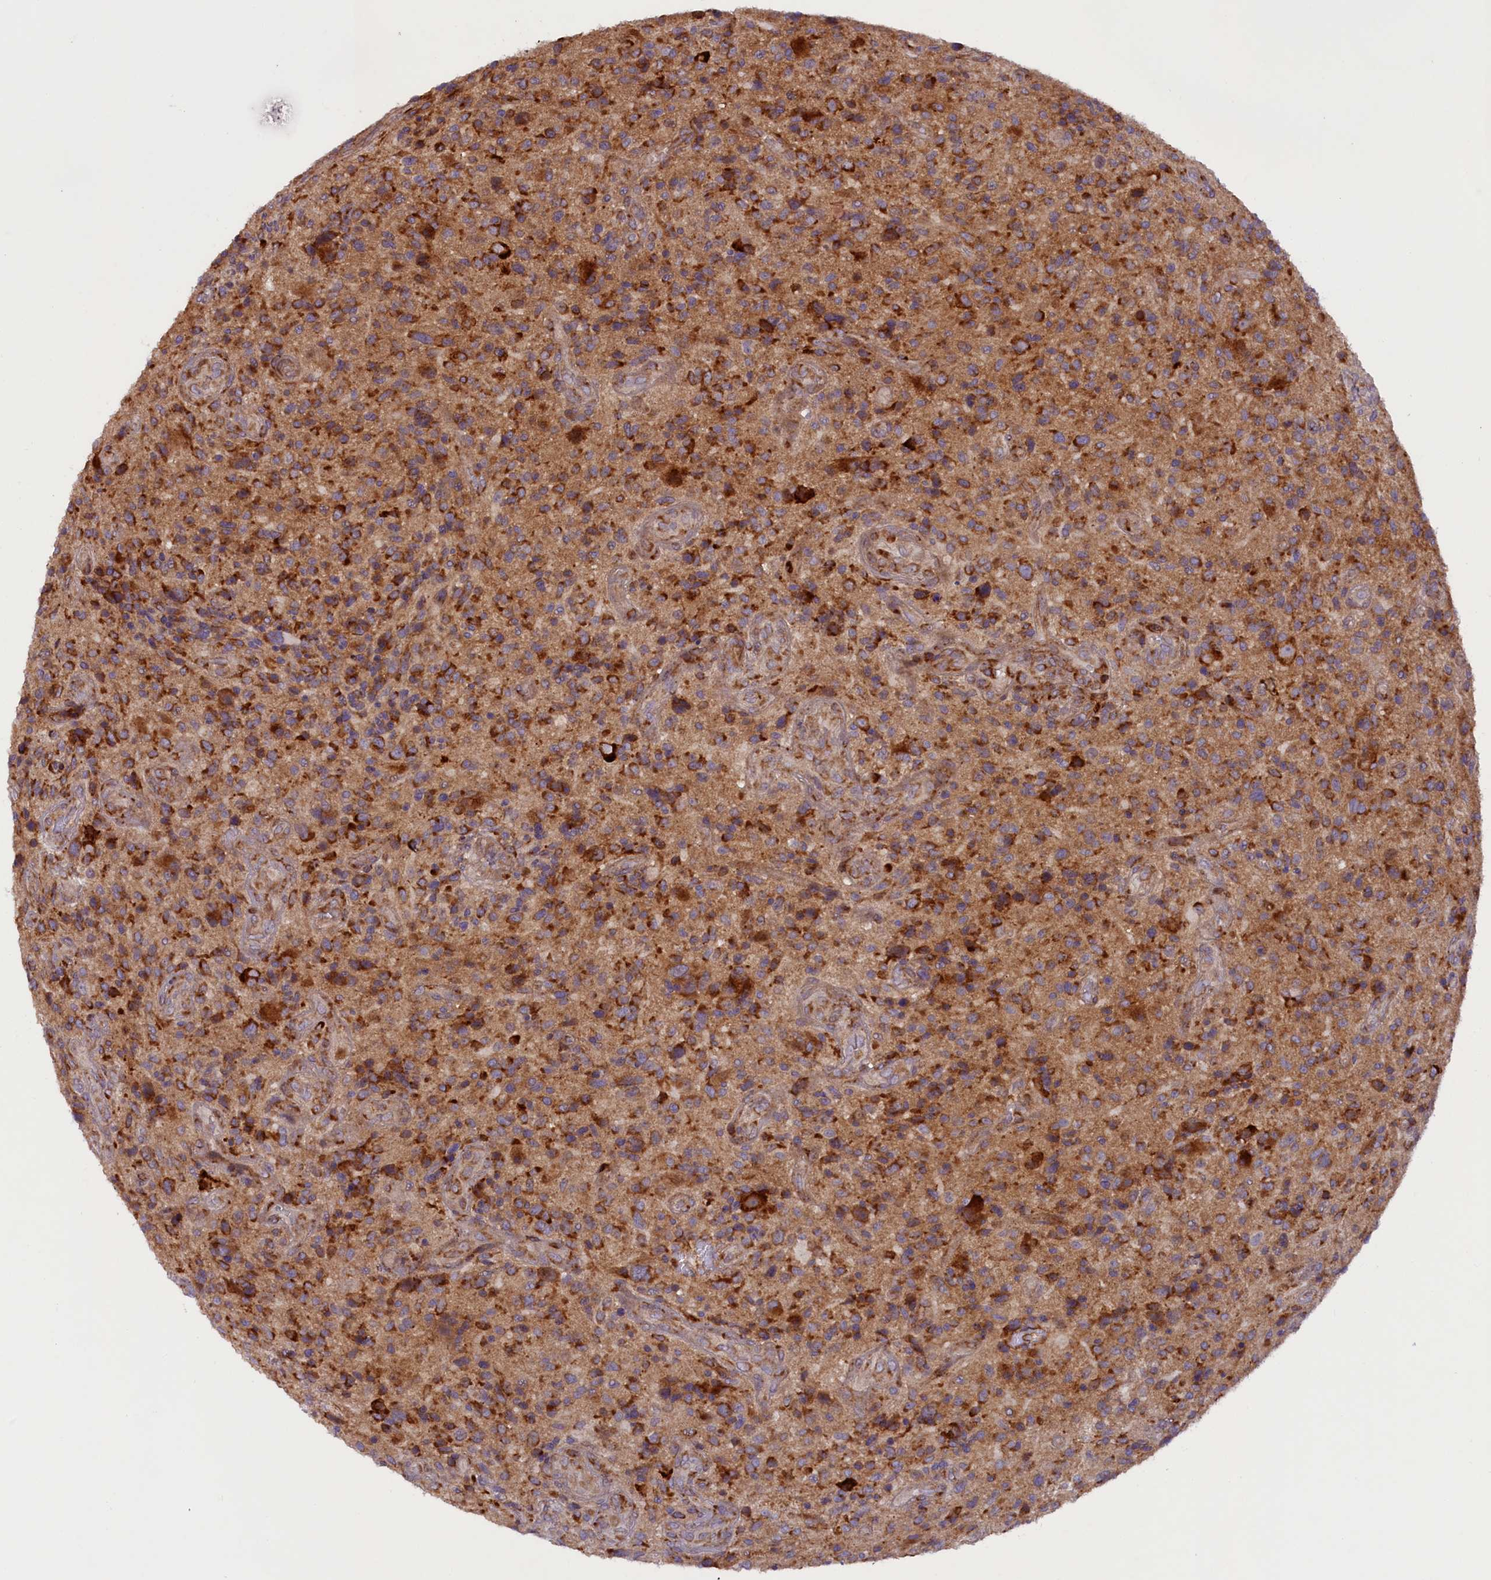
{"staining": {"intensity": "strong", "quantity": "25%-75%", "location": "cytoplasmic/membranous"}, "tissue": "glioma", "cell_type": "Tumor cells", "image_type": "cancer", "snomed": [{"axis": "morphology", "description": "Glioma, malignant, High grade"}, {"axis": "topography", "description": "Brain"}], "caption": "A micrograph of human malignant glioma (high-grade) stained for a protein demonstrates strong cytoplasmic/membranous brown staining in tumor cells.", "gene": "SSC5D", "patient": {"sex": "male", "age": 47}}